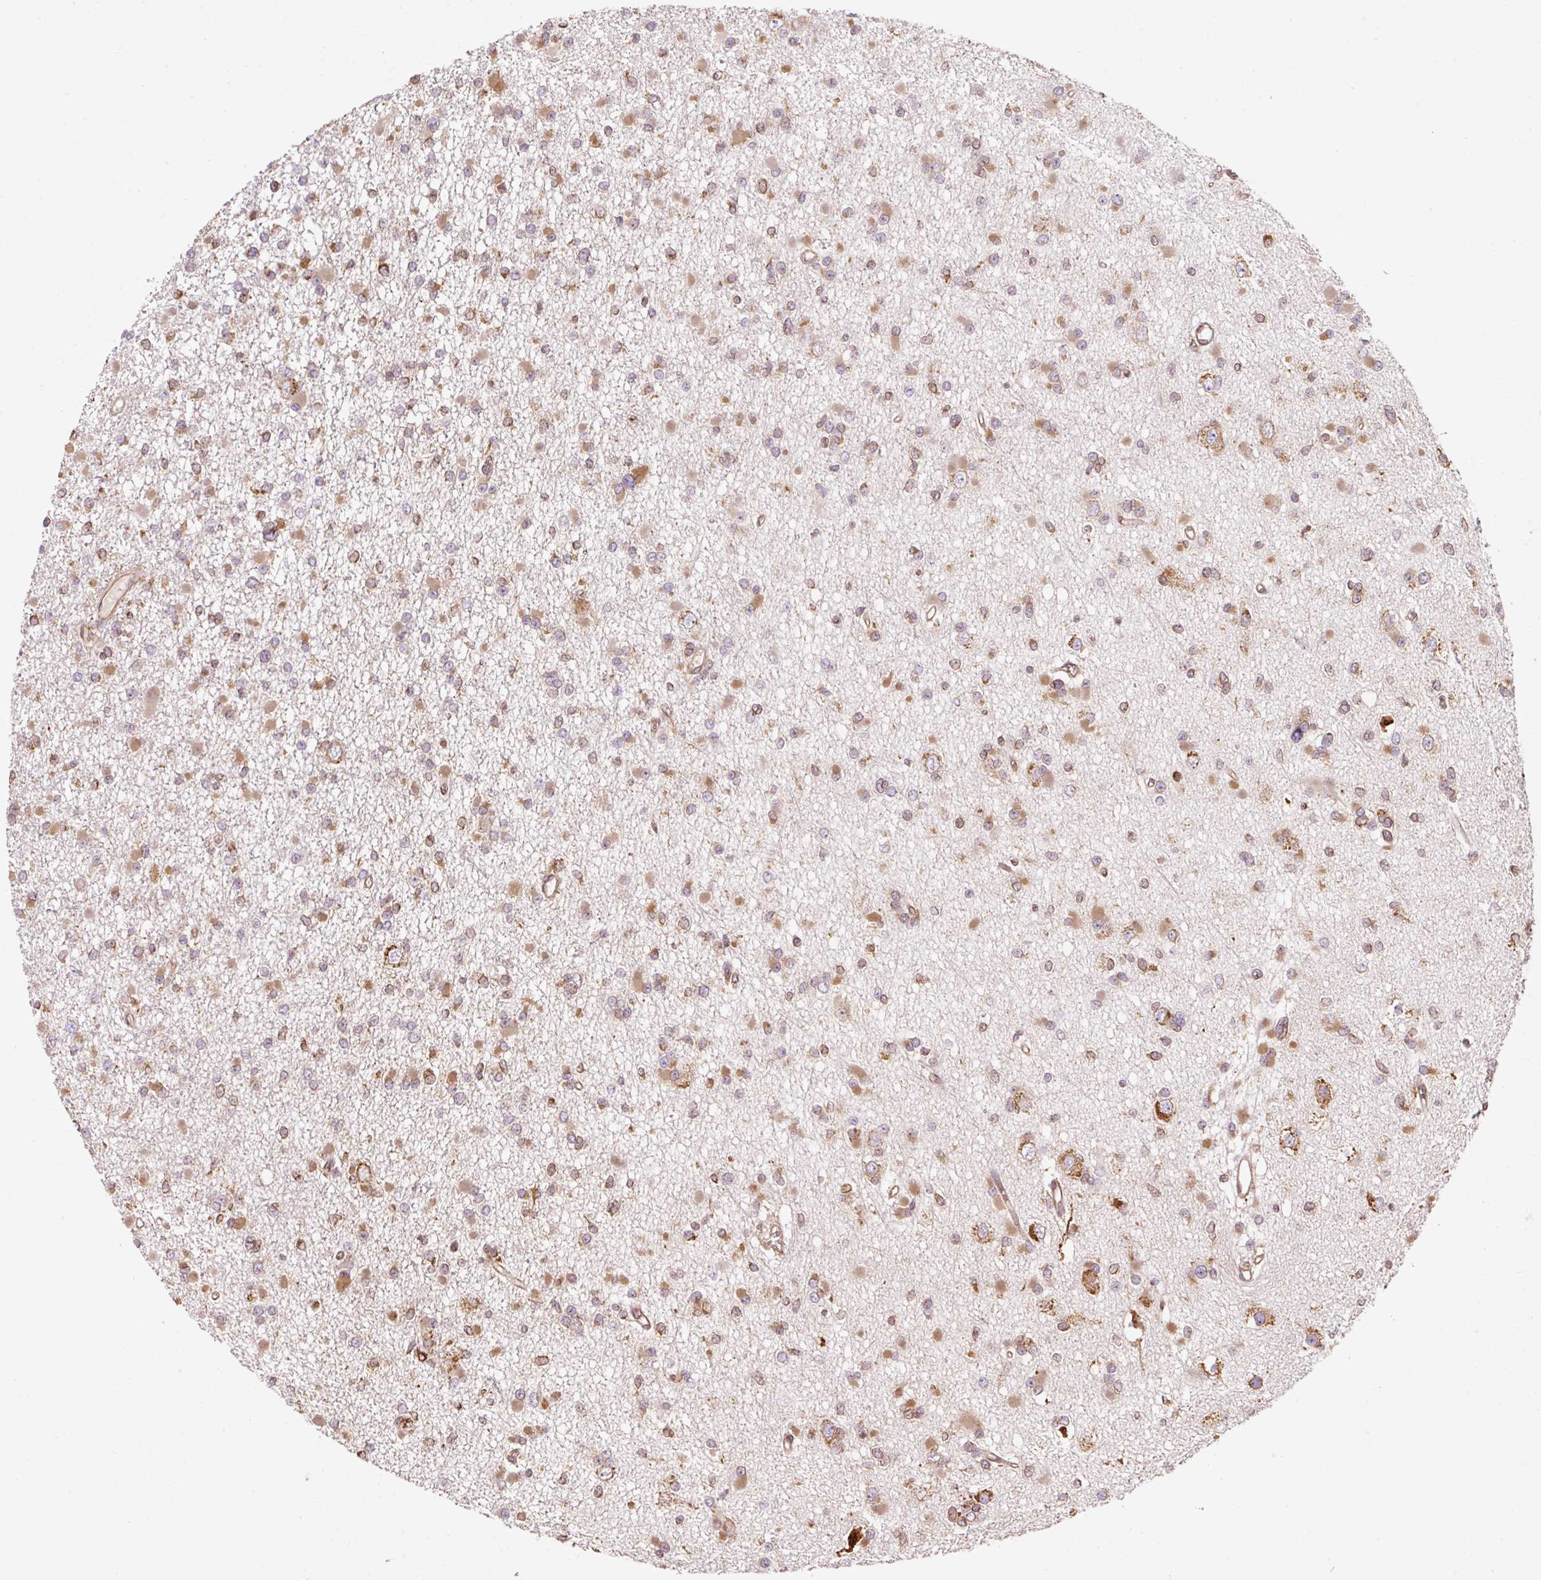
{"staining": {"intensity": "moderate", "quantity": ">75%", "location": "cytoplasmic/membranous"}, "tissue": "glioma", "cell_type": "Tumor cells", "image_type": "cancer", "snomed": [{"axis": "morphology", "description": "Glioma, malignant, Low grade"}, {"axis": "topography", "description": "Brain"}], "caption": "This is a micrograph of immunohistochemistry staining of glioma, which shows moderate positivity in the cytoplasmic/membranous of tumor cells.", "gene": "PRKCSH", "patient": {"sex": "female", "age": 22}}